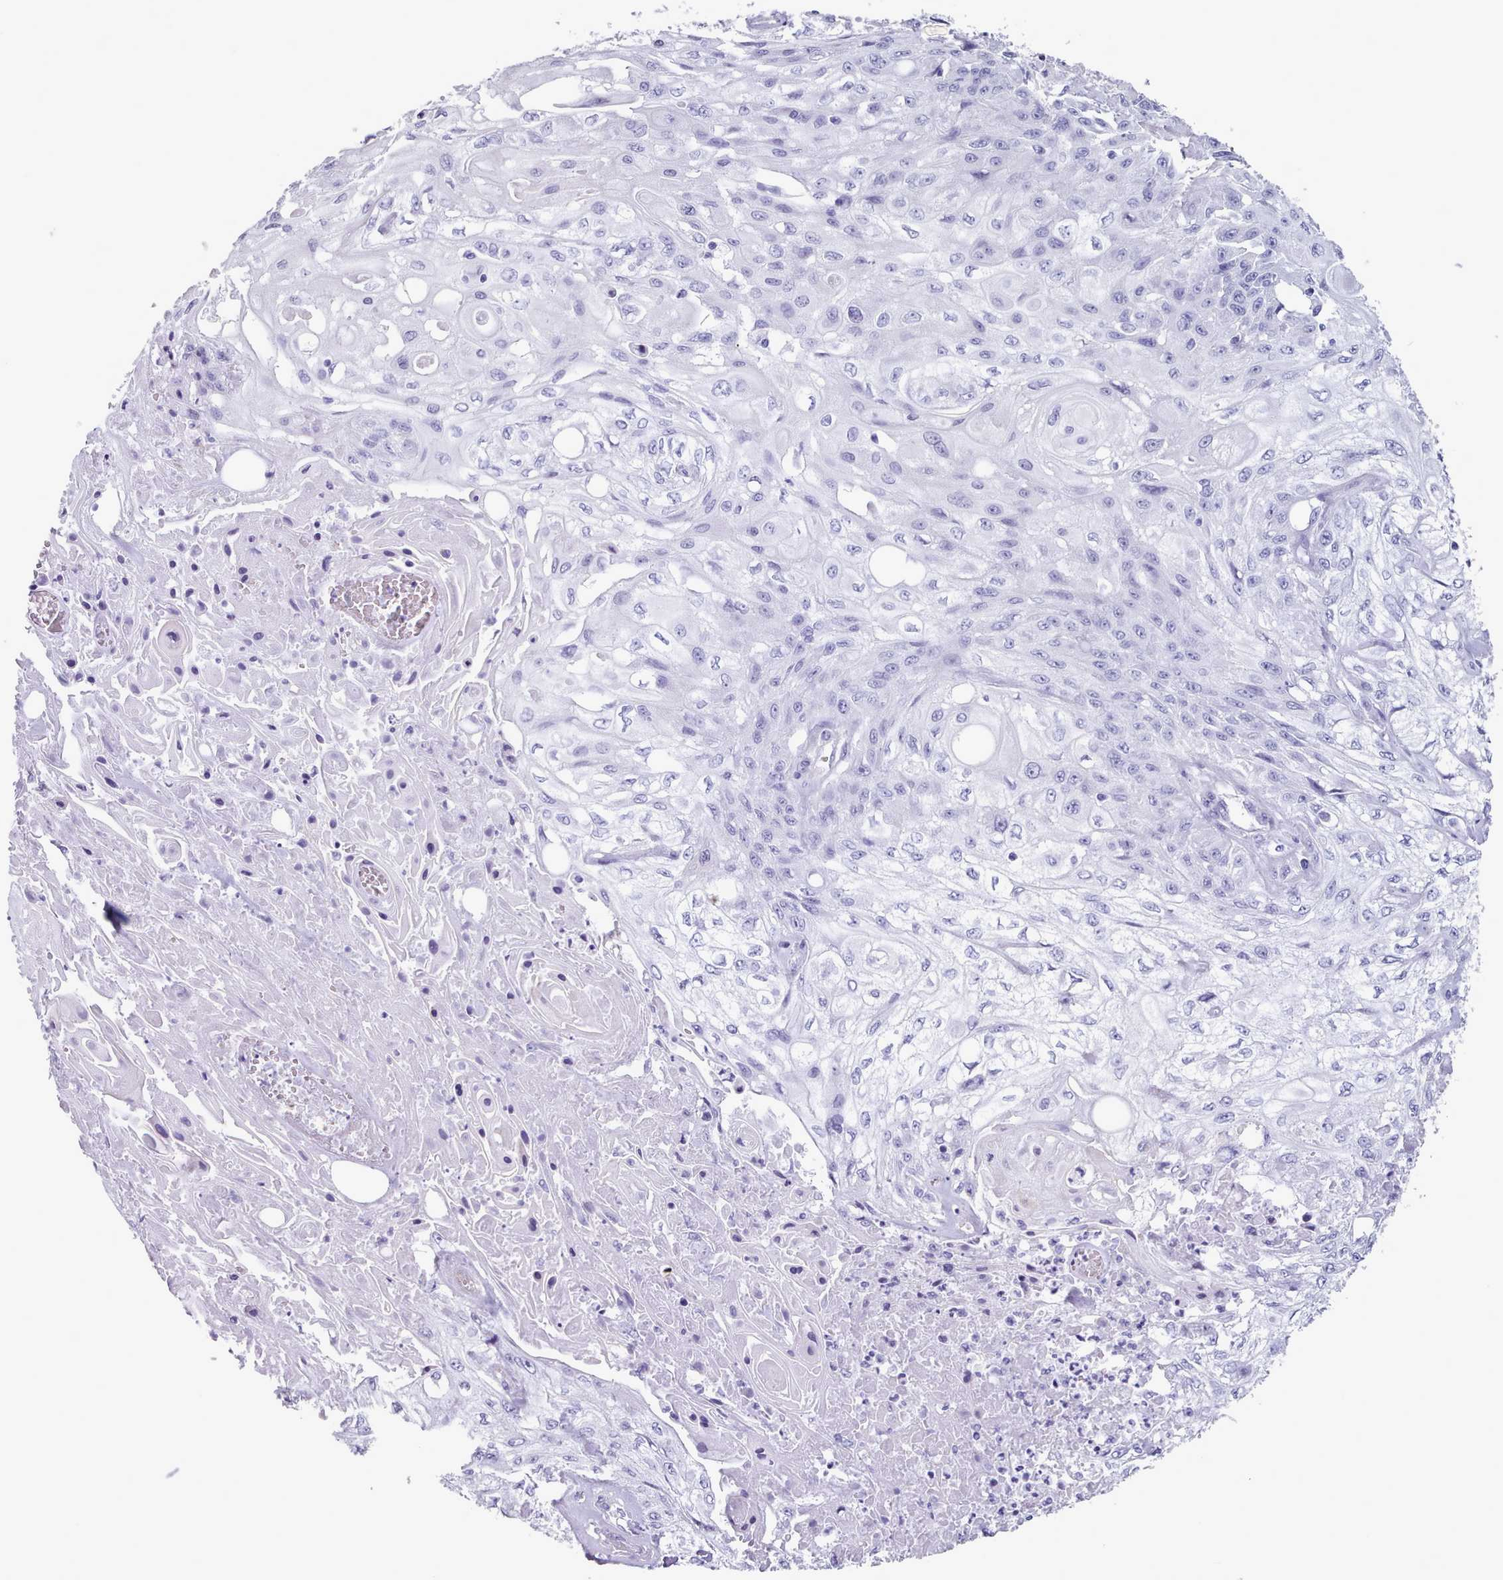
{"staining": {"intensity": "negative", "quantity": "none", "location": "none"}, "tissue": "skin cancer", "cell_type": "Tumor cells", "image_type": "cancer", "snomed": [{"axis": "morphology", "description": "Squamous cell carcinoma, NOS"}, {"axis": "morphology", "description": "Squamous cell carcinoma, metastatic, NOS"}, {"axis": "topography", "description": "Skin"}, {"axis": "topography", "description": "Lymph node"}], "caption": "Skin squamous cell carcinoma was stained to show a protein in brown. There is no significant expression in tumor cells.", "gene": "FPGS", "patient": {"sex": "male", "age": 75}}